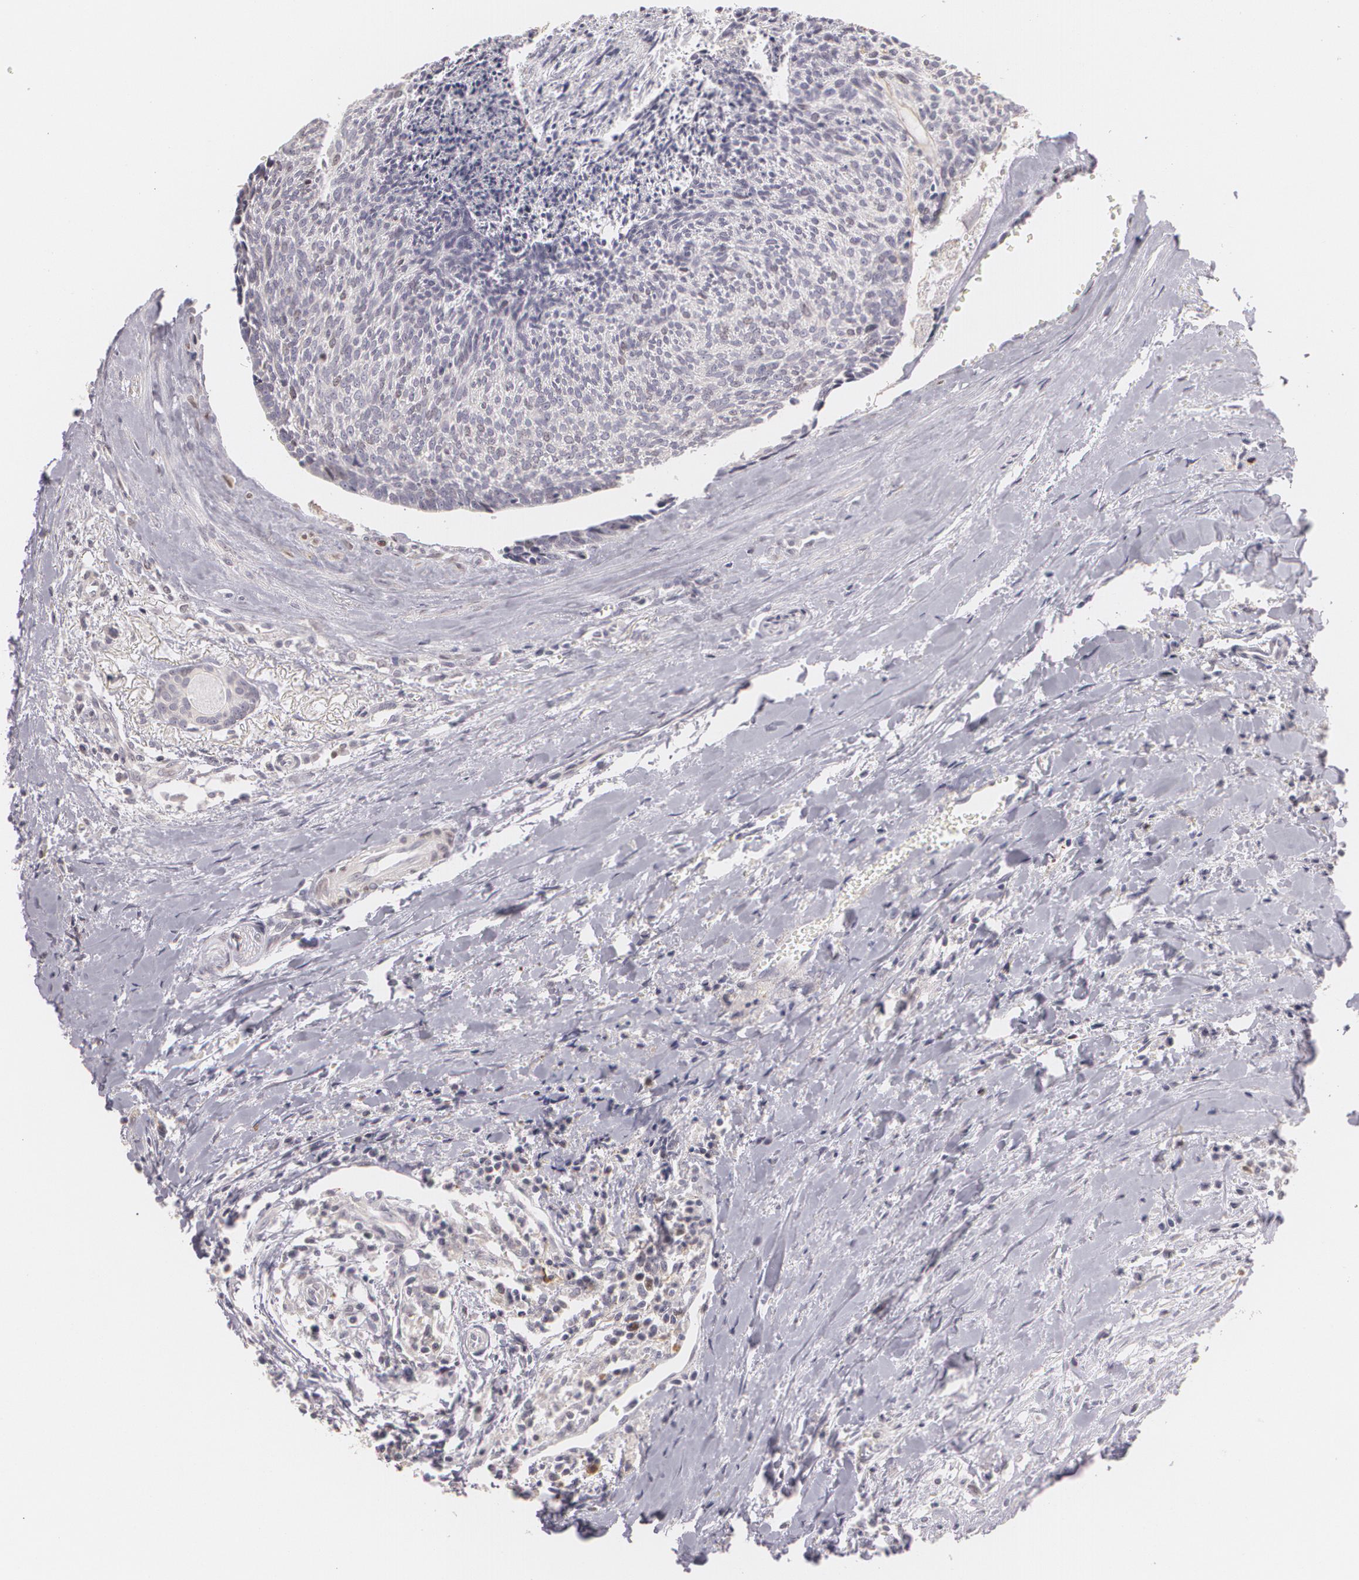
{"staining": {"intensity": "negative", "quantity": "none", "location": "none"}, "tissue": "head and neck cancer", "cell_type": "Tumor cells", "image_type": "cancer", "snomed": [{"axis": "morphology", "description": "Squamous cell carcinoma, NOS"}, {"axis": "topography", "description": "Salivary gland"}, {"axis": "topography", "description": "Head-Neck"}], "caption": "Immunohistochemical staining of squamous cell carcinoma (head and neck) shows no significant staining in tumor cells.", "gene": "ZBTB16", "patient": {"sex": "male", "age": 70}}